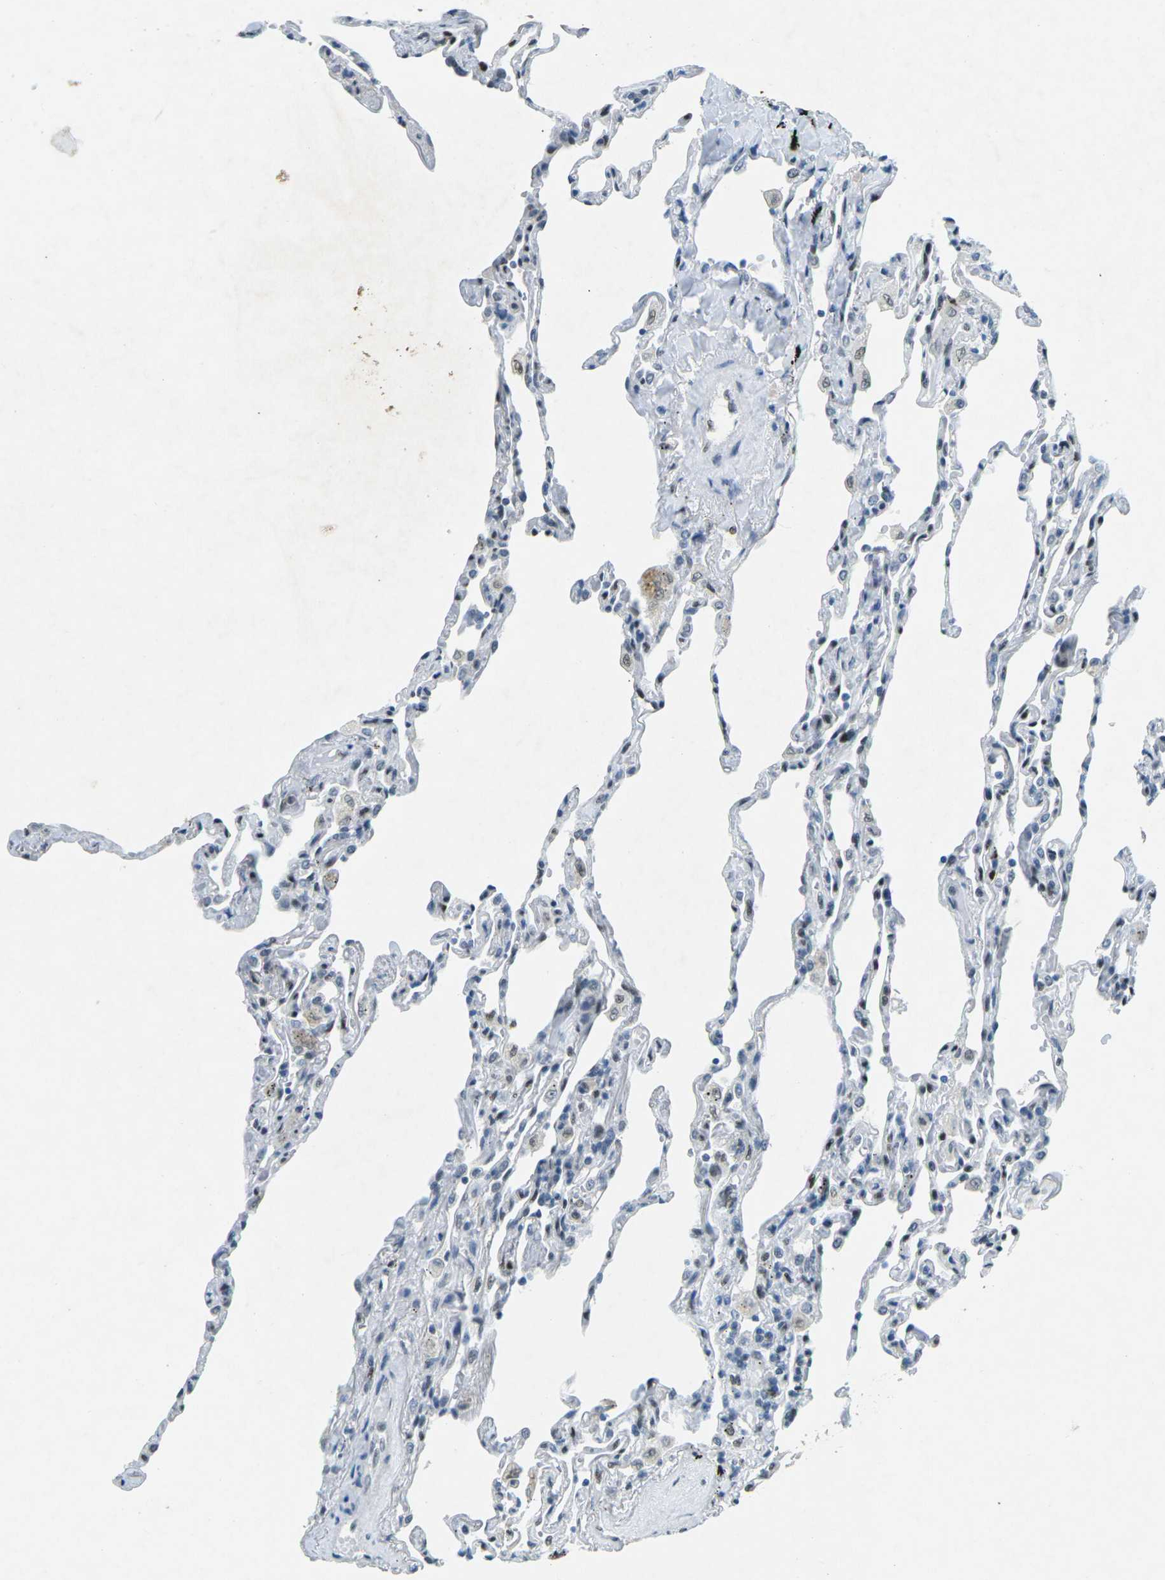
{"staining": {"intensity": "negative", "quantity": "none", "location": "none"}, "tissue": "lung", "cell_type": "Alveolar cells", "image_type": "normal", "snomed": [{"axis": "morphology", "description": "Normal tissue, NOS"}, {"axis": "topography", "description": "Lung"}], "caption": "Normal lung was stained to show a protein in brown. There is no significant expression in alveolar cells.", "gene": "RB1", "patient": {"sex": "male", "age": 59}}